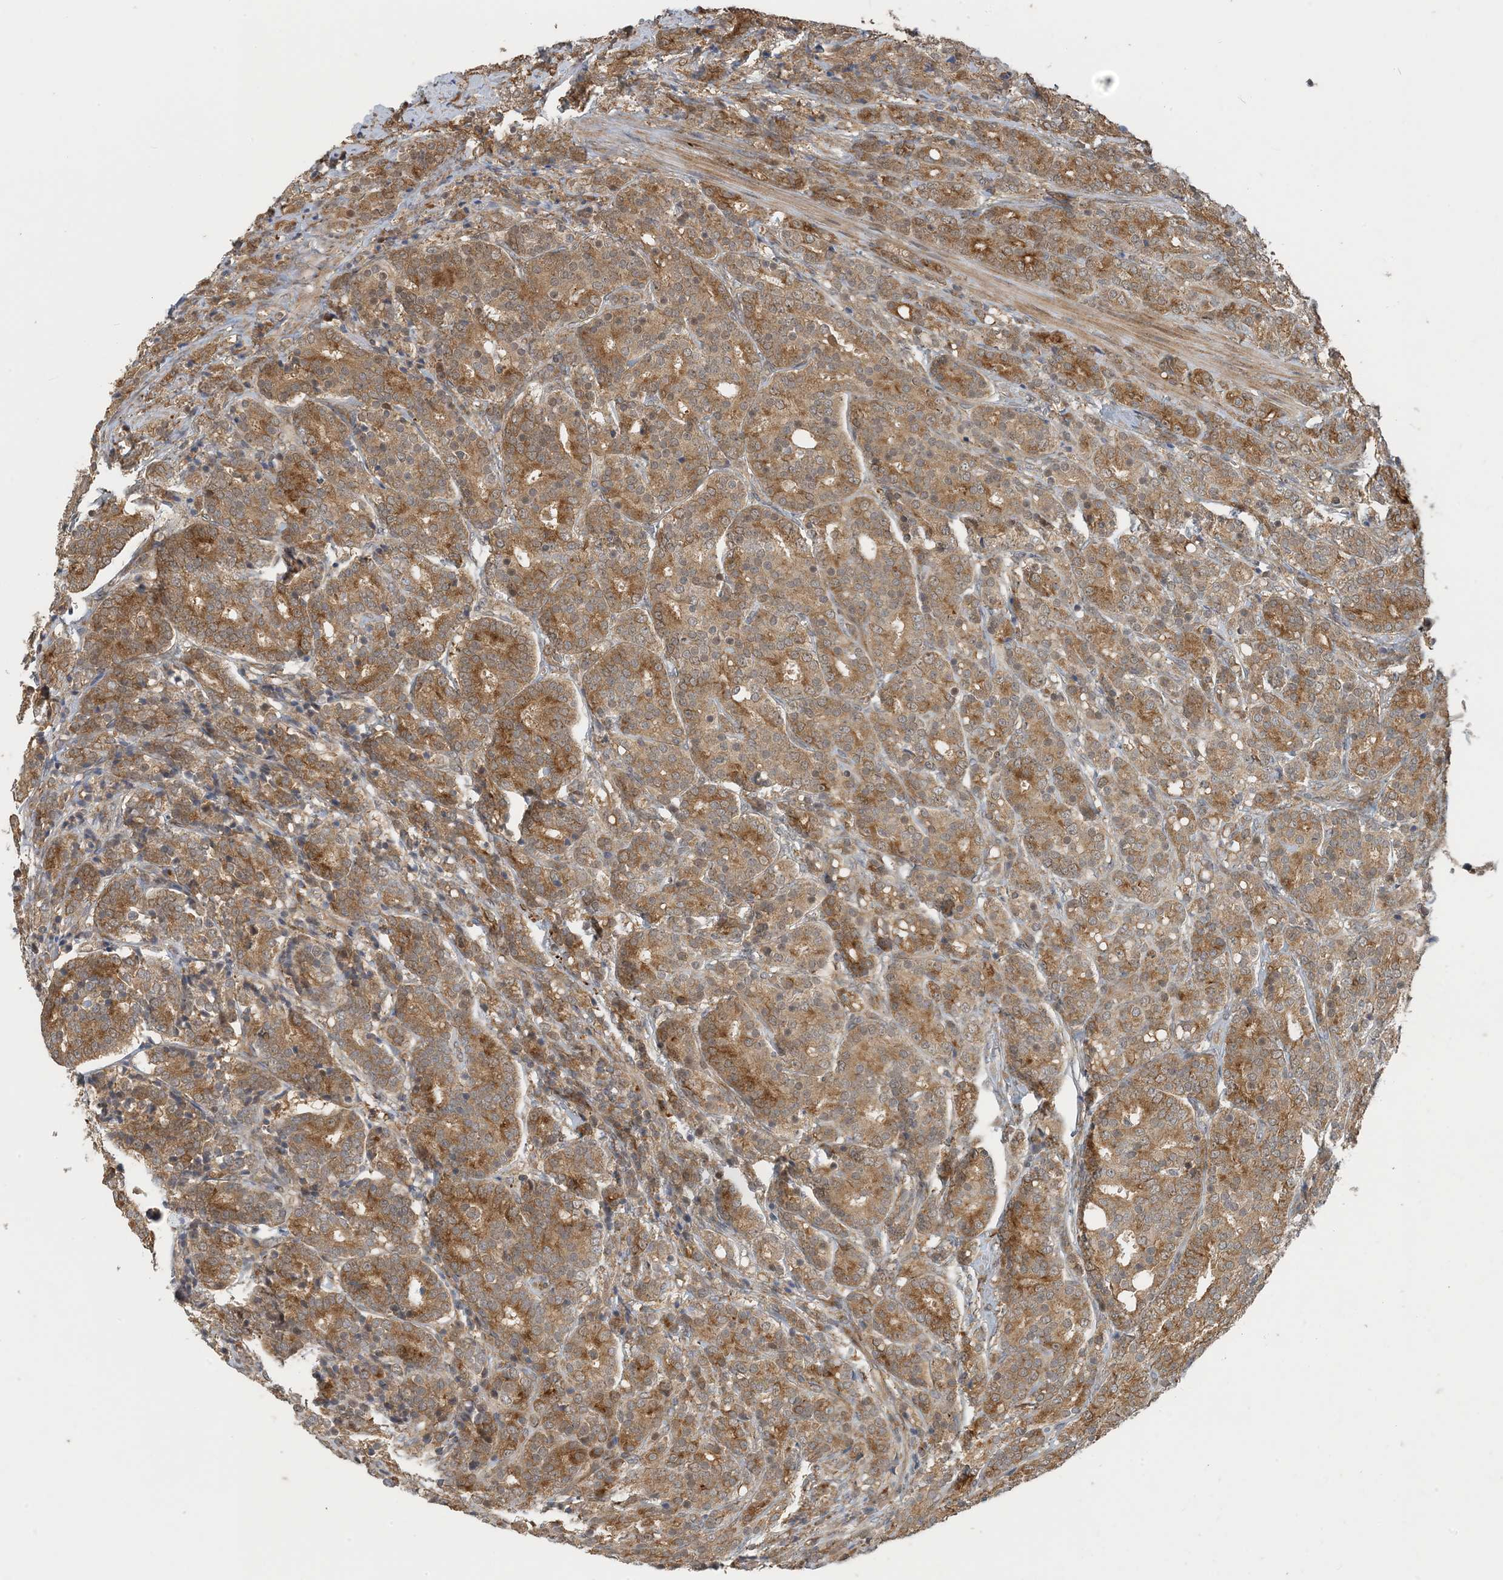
{"staining": {"intensity": "moderate", "quantity": ">75%", "location": "cytoplasmic/membranous"}, "tissue": "prostate cancer", "cell_type": "Tumor cells", "image_type": "cancer", "snomed": [{"axis": "morphology", "description": "Adenocarcinoma, High grade"}, {"axis": "topography", "description": "Prostate"}], "caption": "Approximately >75% of tumor cells in human prostate cancer (adenocarcinoma (high-grade)) exhibit moderate cytoplasmic/membranous protein positivity as visualized by brown immunohistochemical staining.", "gene": "ZBTB3", "patient": {"sex": "male", "age": 62}}